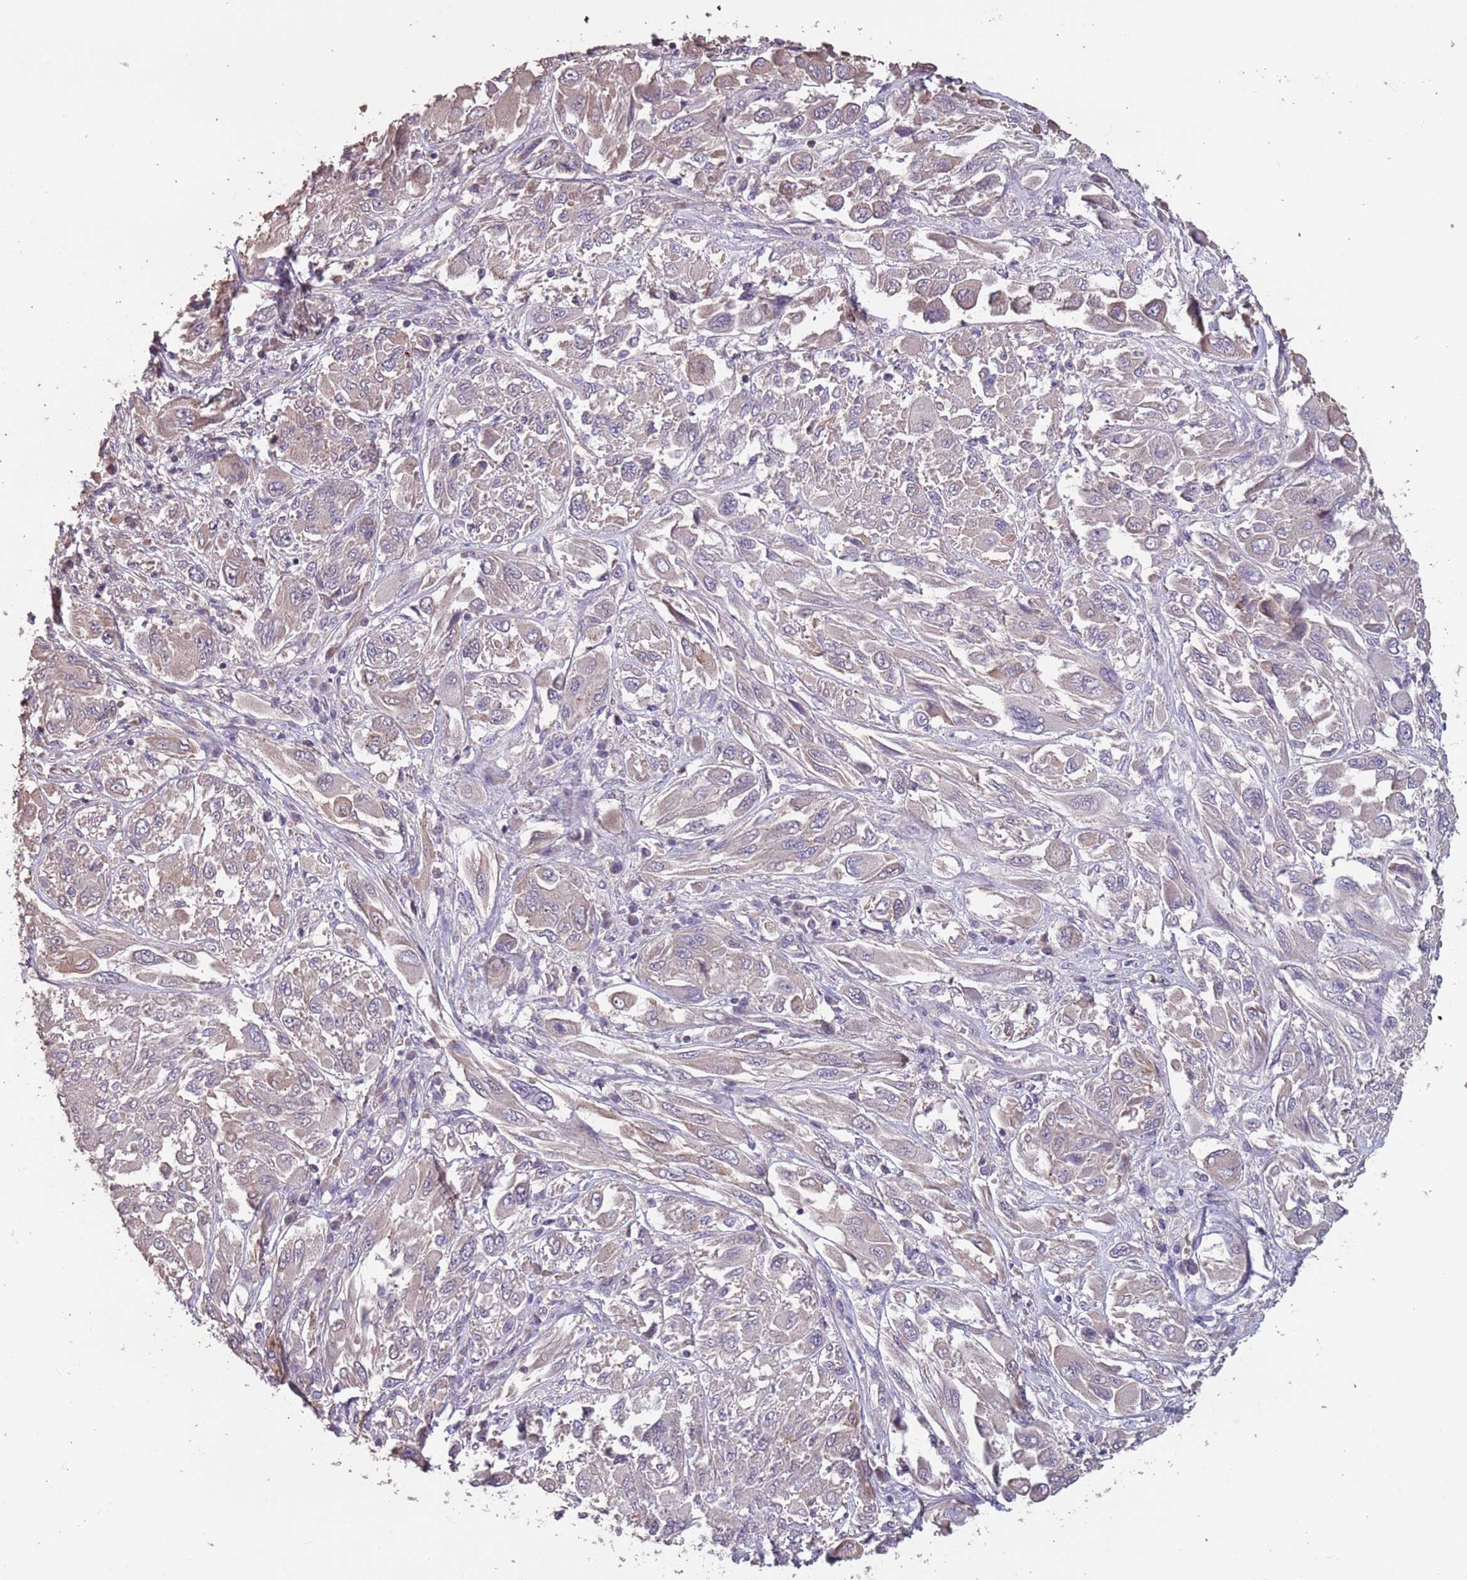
{"staining": {"intensity": "negative", "quantity": "none", "location": "none"}, "tissue": "melanoma", "cell_type": "Tumor cells", "image_type": "cancer", "snomed": [{"axis": "morphology", "description": "Malignant melanoma, NOS"}, {"axis": "topography", "description": "Skin"}], "caption": "The micrograph exhibits no staining of tumor cells in malignant melanoma.", "gene": "MBD3L1", "patient": {"sex": "female", "age": 91}}